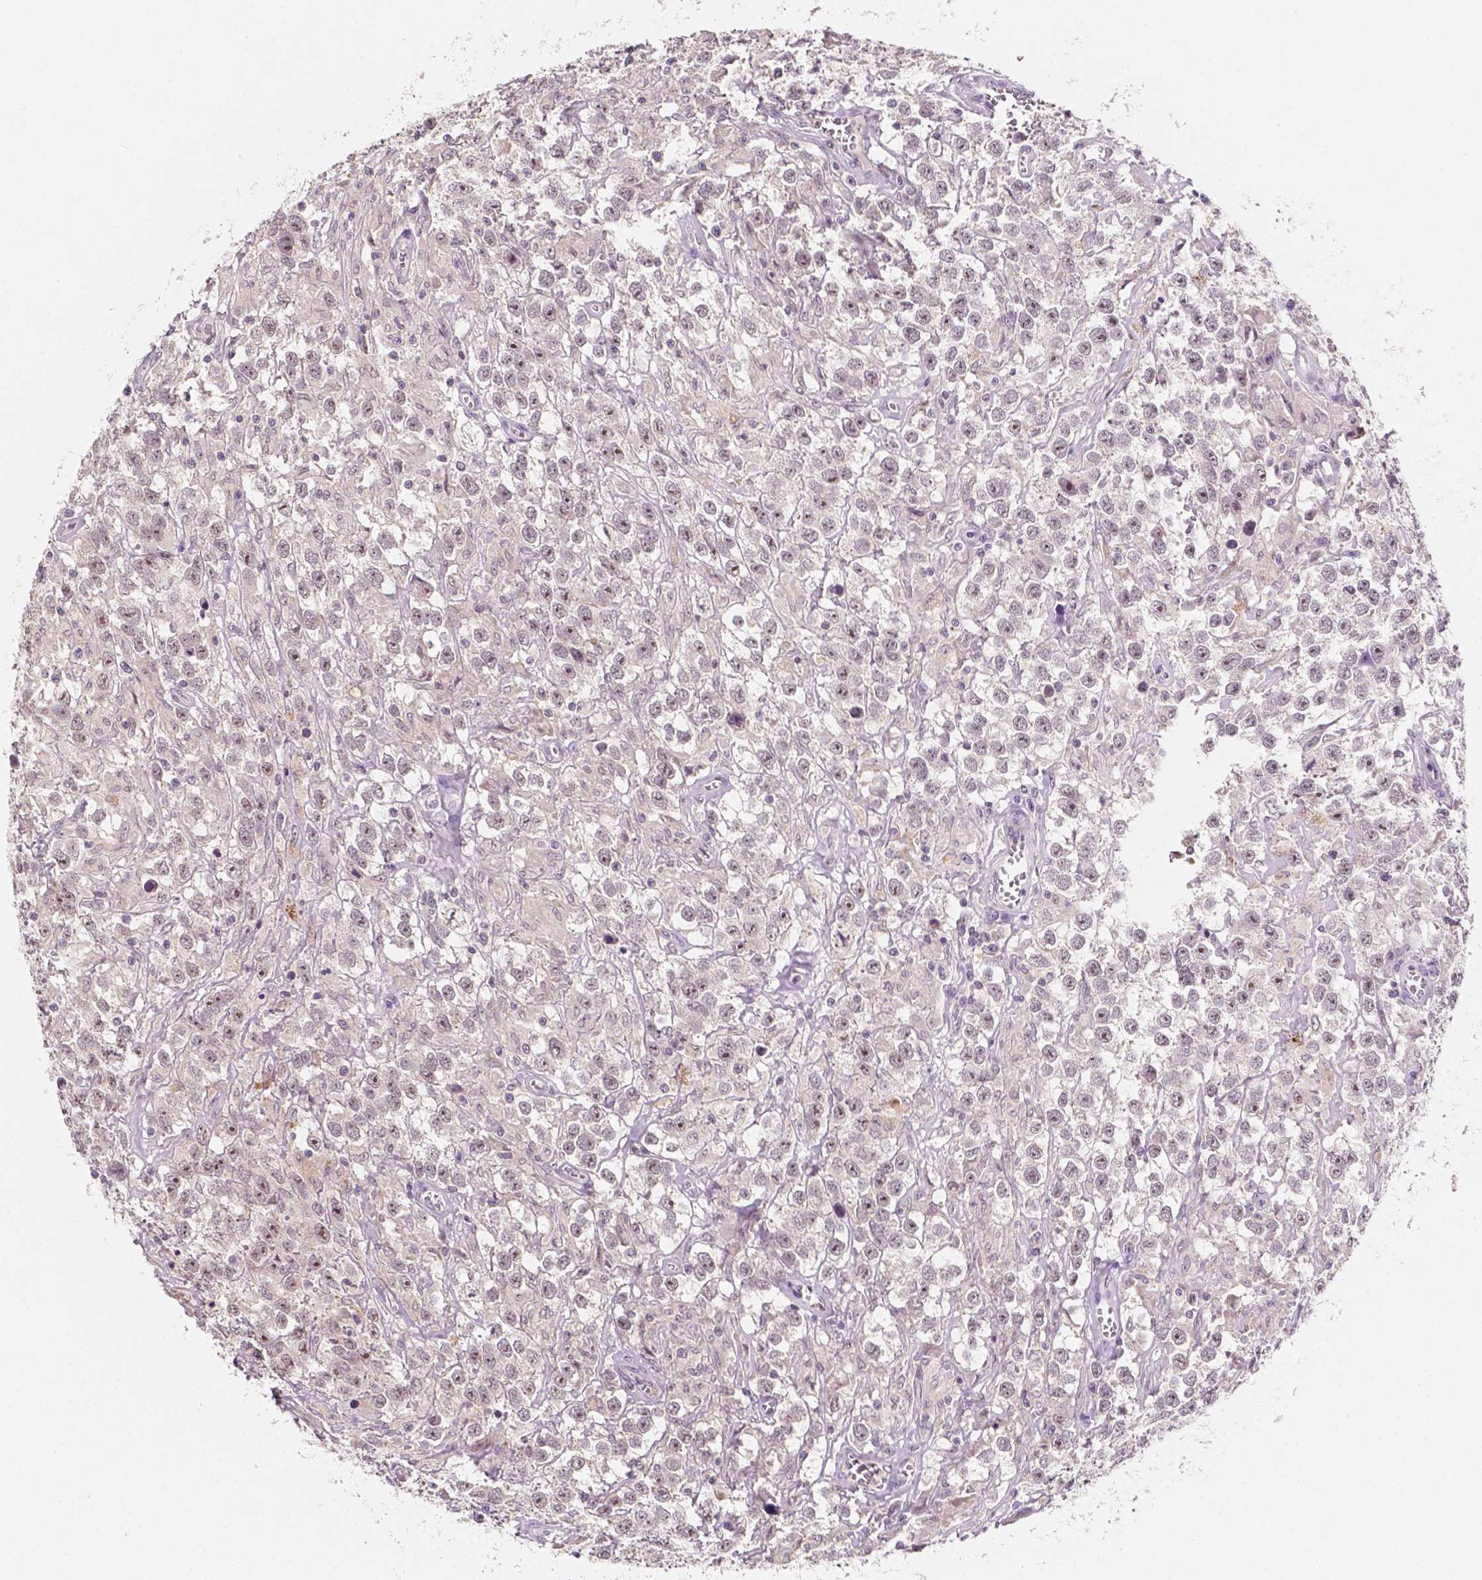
{"staining": {"intensity": "negative", "quantity": "none", "location": "none"}, "tissue": "testis cancer", "cell_type": "Tumor cells", "image_type": "cancer", "snomed": [{"axis": "morphology", "description": "Seminoma, NOS"}, {"axis": "topography", "description": "Testis"}], "caption": "IHC micrograph of human testis seminoma stained for a protein (brown), which reveals no positivity in tumor cells.", "gene": "SIRT2", "patient": {"sex": "male", "age": 43}}